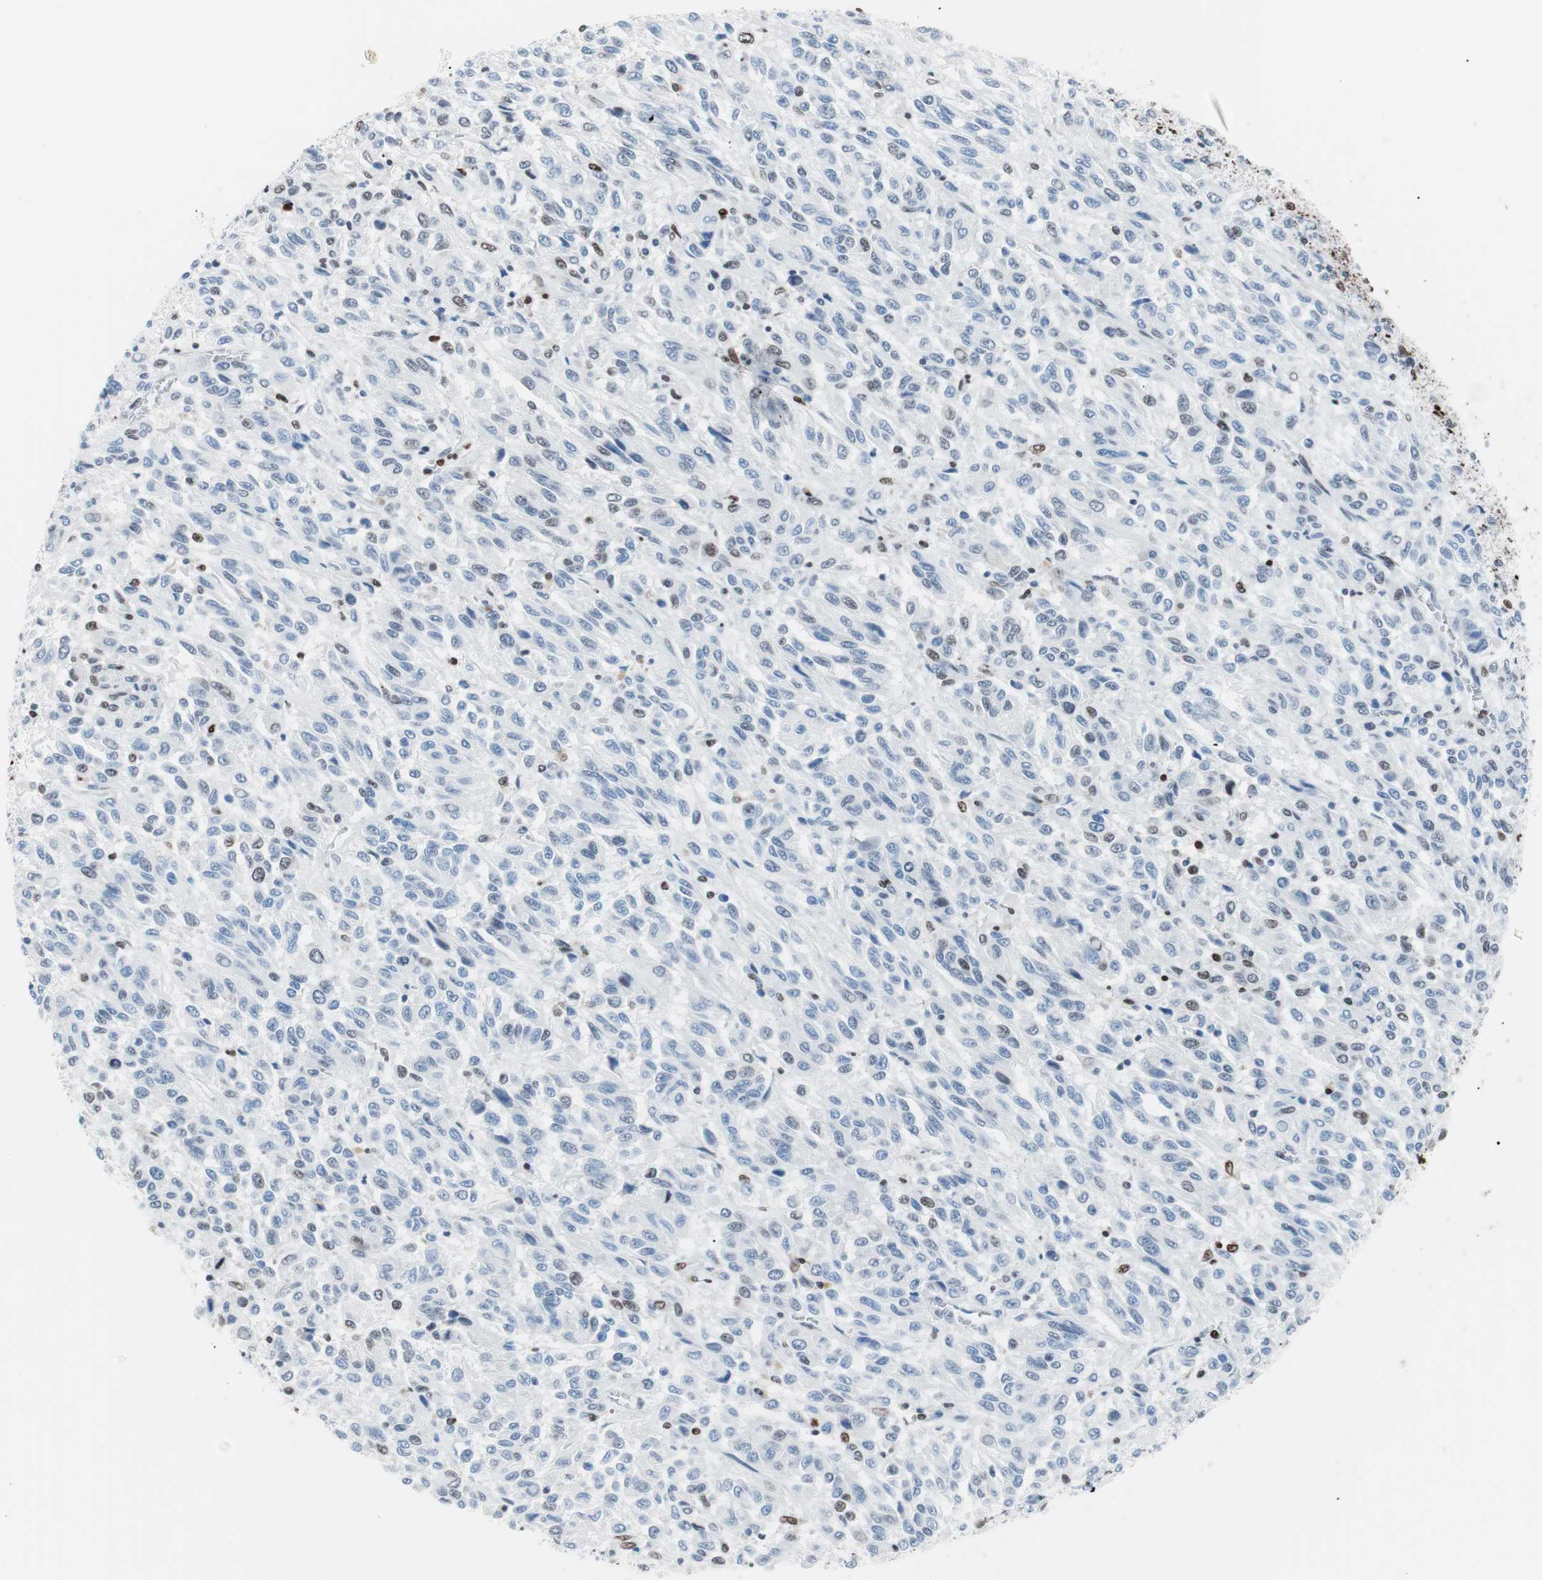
{"staining": {"intensity": "weak", "quantity": "<25%", "location": "nuclear"}, "tissue": "melanoma", "cell_type": "Tumor cells", "image_type": "cancer", "snomed": [{"axis": "morphology", "description": "Malignant melanoma, Metastatic site"}, {"axis": "topography", "description": "Lung"}], "caption": "Tumor cells are negative for protein expression in human malignant melanoma (metastatic site). (Immunohistochemistry (ihc), brightfield microscopy, high magnification).", "gene": "CEBPB", "patient": {"sex": "male", "age": 64}}